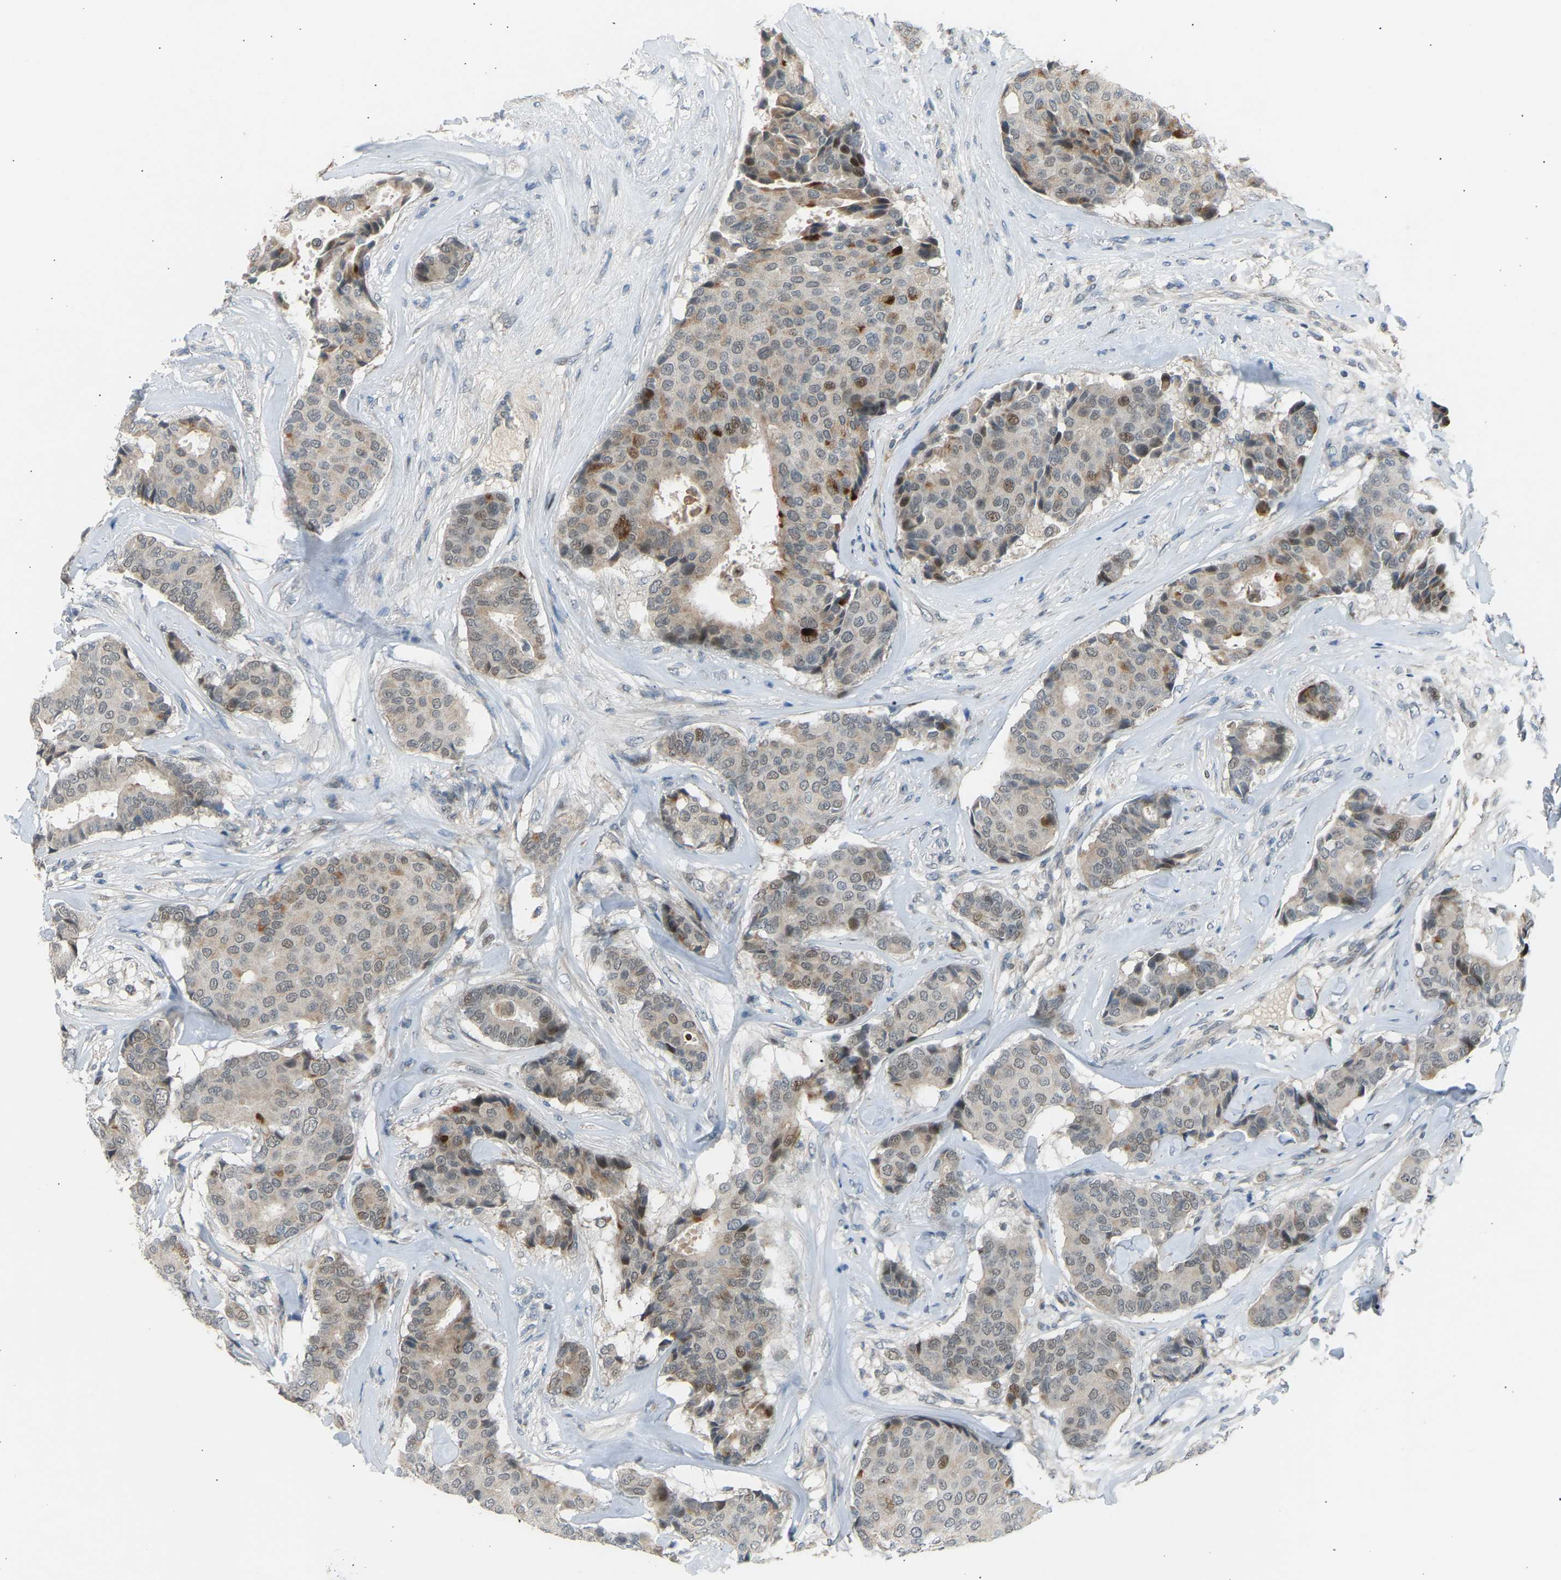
{"staining": {"intensity": "weak", "quantity": "25%-75%", "location": "cytoplasmic/membranous,nuclear"}, "tissue": "breast cancer", "cell_type": "Tumor cells", "image_type": "cancer", "snomed": [{"axis": "morphology", "description": "Duct carcinoma"}, {"axis": "topography", "description": "Breast"}], "caption": "A brown stain shows weak cytoplasmic/membranous and nuclear staining of a protein in human breast cancer (intraductal carcinoma) tumor cells.", "gene": "VPS41", "patient": {"sex": "female", "age": 75}}